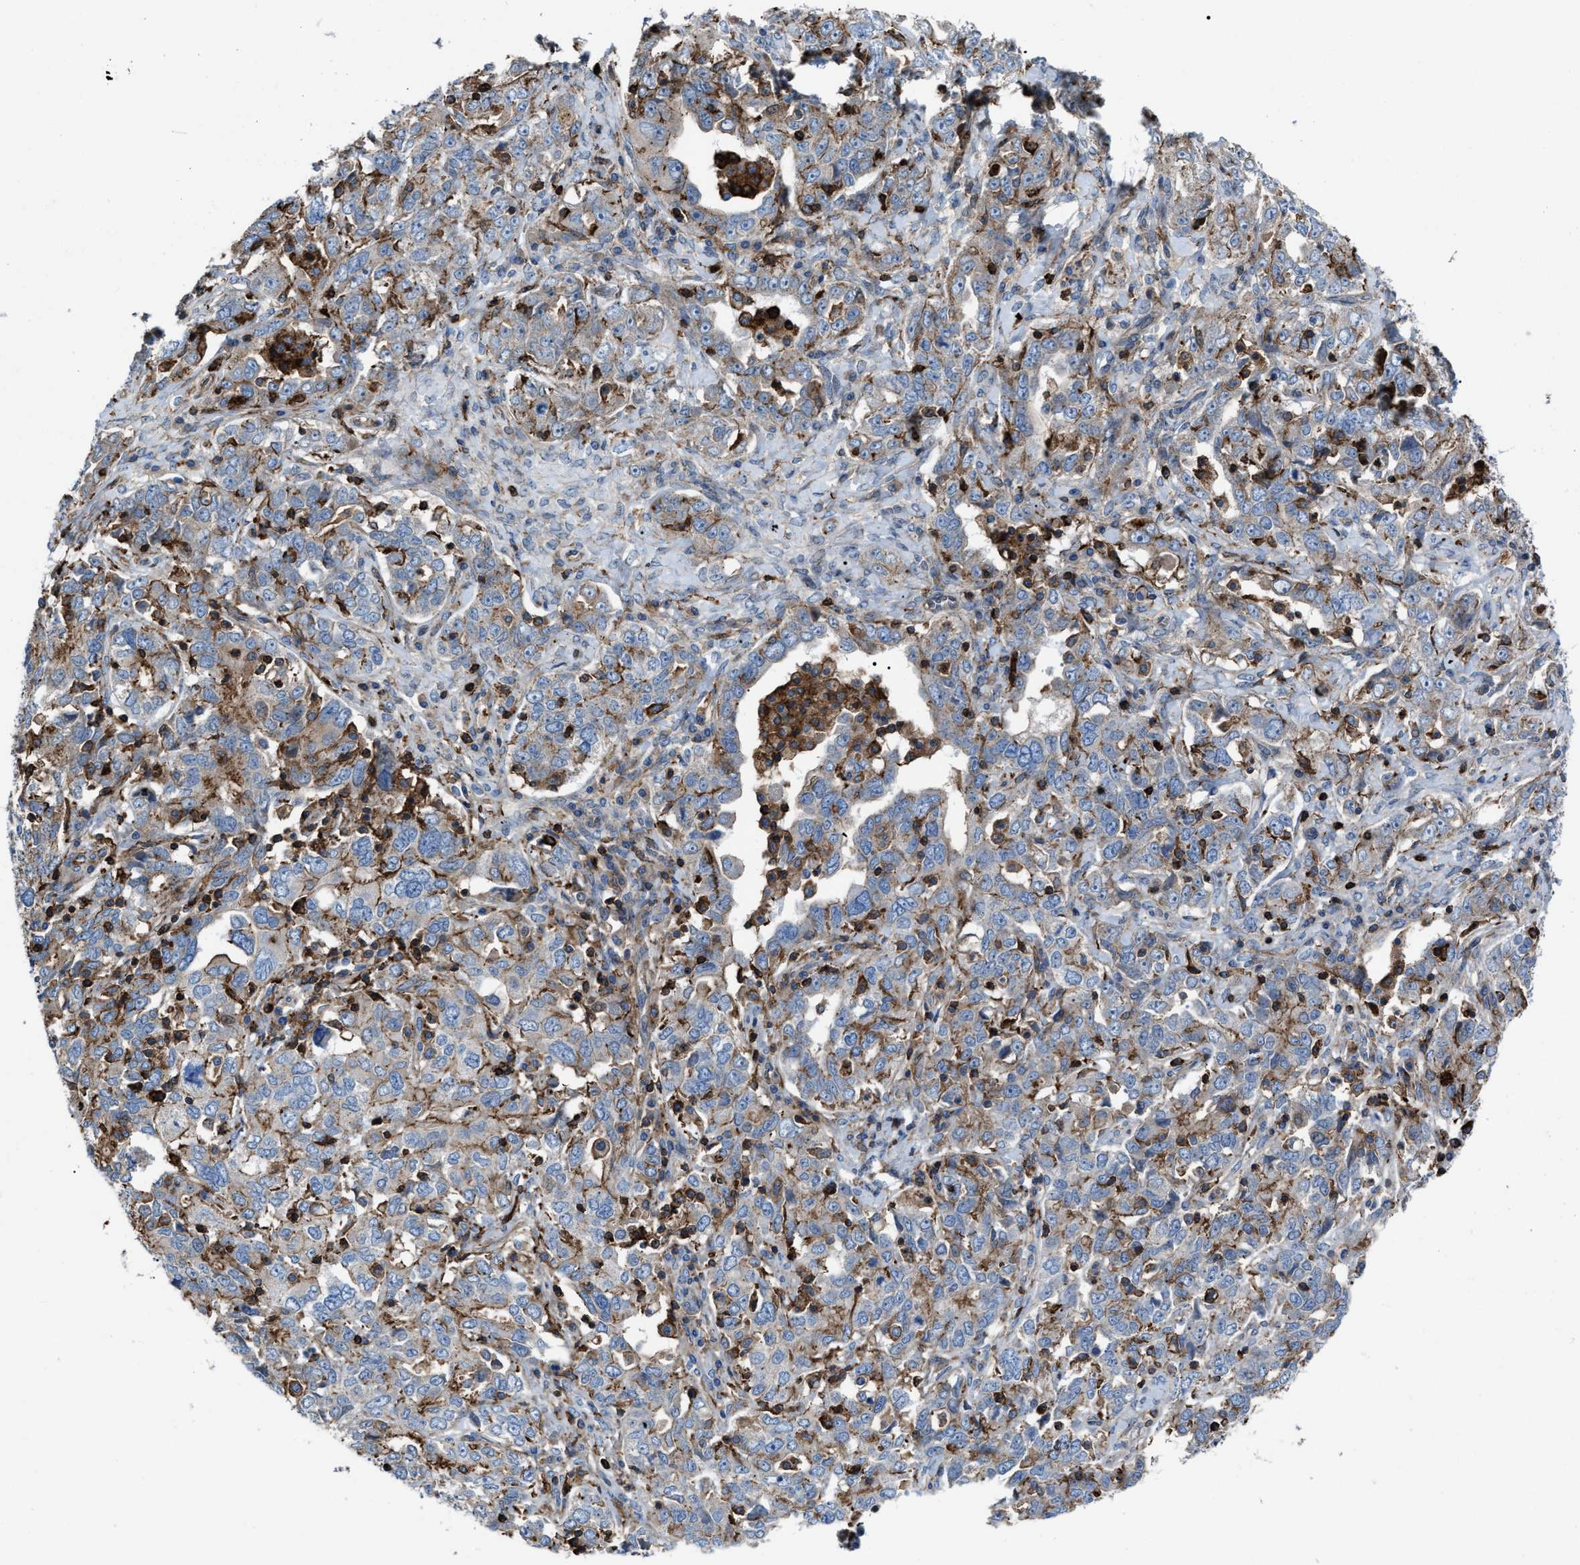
{"staining": {"intensity": "moderate", "quantity": "<25%", "location": "cytoplasmic/membranous"}, "tissue": "ovarian cancer", "cell_type": "Tumor cells", "image_type": "cancer", "snomed": [{"axis": "morphology", "description": "Carcinoma, endometroid"}, {"axis": "topography", "description": "Ovary"}], "caption": "Protein staining of endometroid carcinoma (ovarian) tissue displays moderate cytoplasmic/membranous staining in approximately <25% of tumor cells.", "gene": "AGPAT2", "patient": {"sex": "female", "age": 62}}